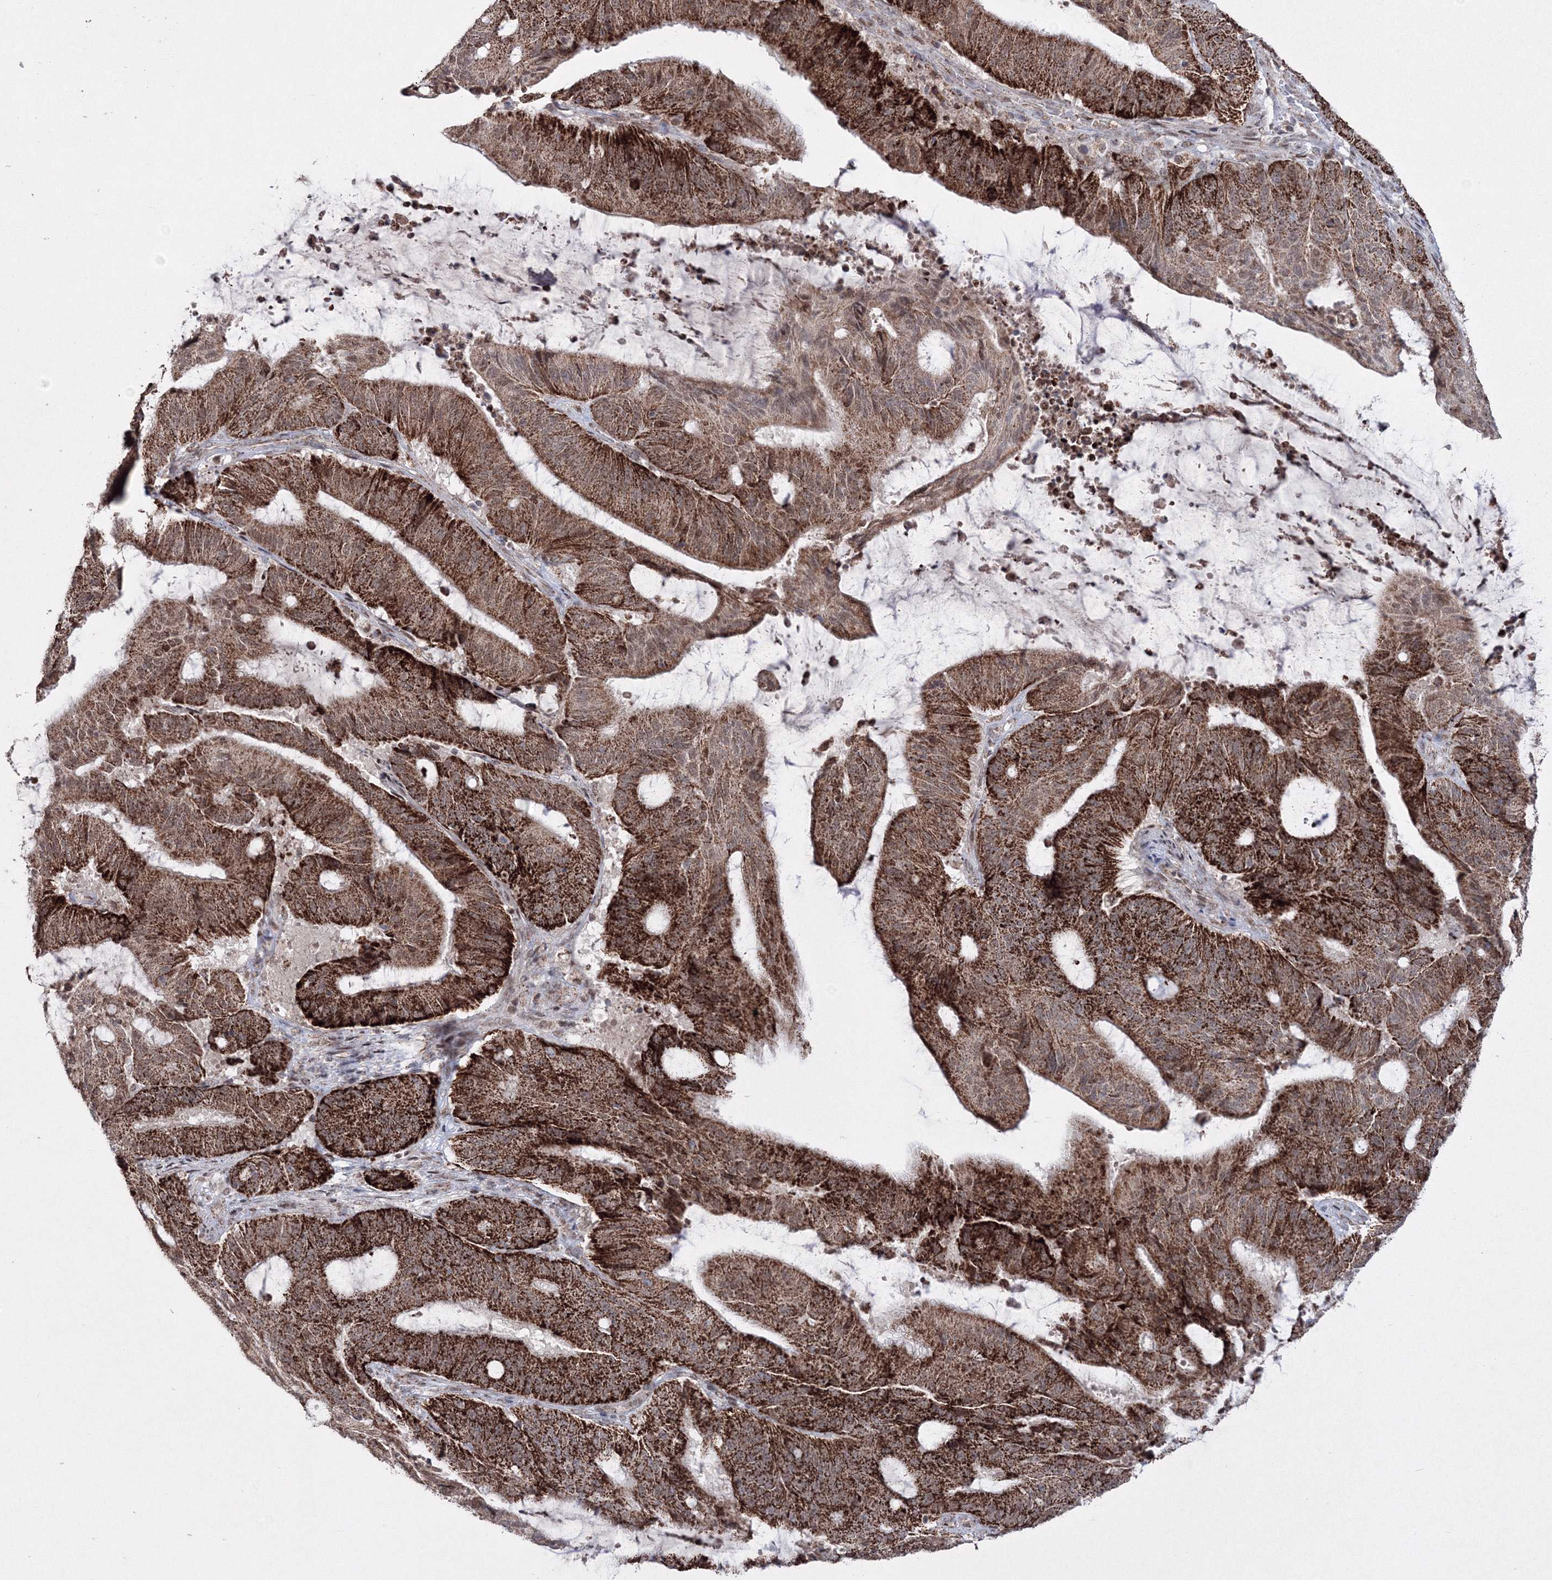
{"staining": {"intensity": "strong", "quantity": ">75%", "location": "cytoplasmic/membranous"}, "tissue": "liver cancer", "cell_type": "Tumor cells", "image_type": "cancer", "snomed": [{"axis": "morphology", "description": "Normal tissue, NOS"}, {"axis": "morphology", "description": "Cholangiocarcinoma"}, {"axis": "topography", "description": "Liver"}, {"axis": "topography", "description": "Peripheral nerve tissue"}], "caption": "This image reveals cholangiocarcinoma (liver) stained with immunohistochemistry to label a protein in brown. The cytoplasmic/membranous of tumor cells show strong positivity for the protein. Nuclei are counter-stained blue.", "gene": "GRSF1", "patient": {"sex": "female", "age": 73}}